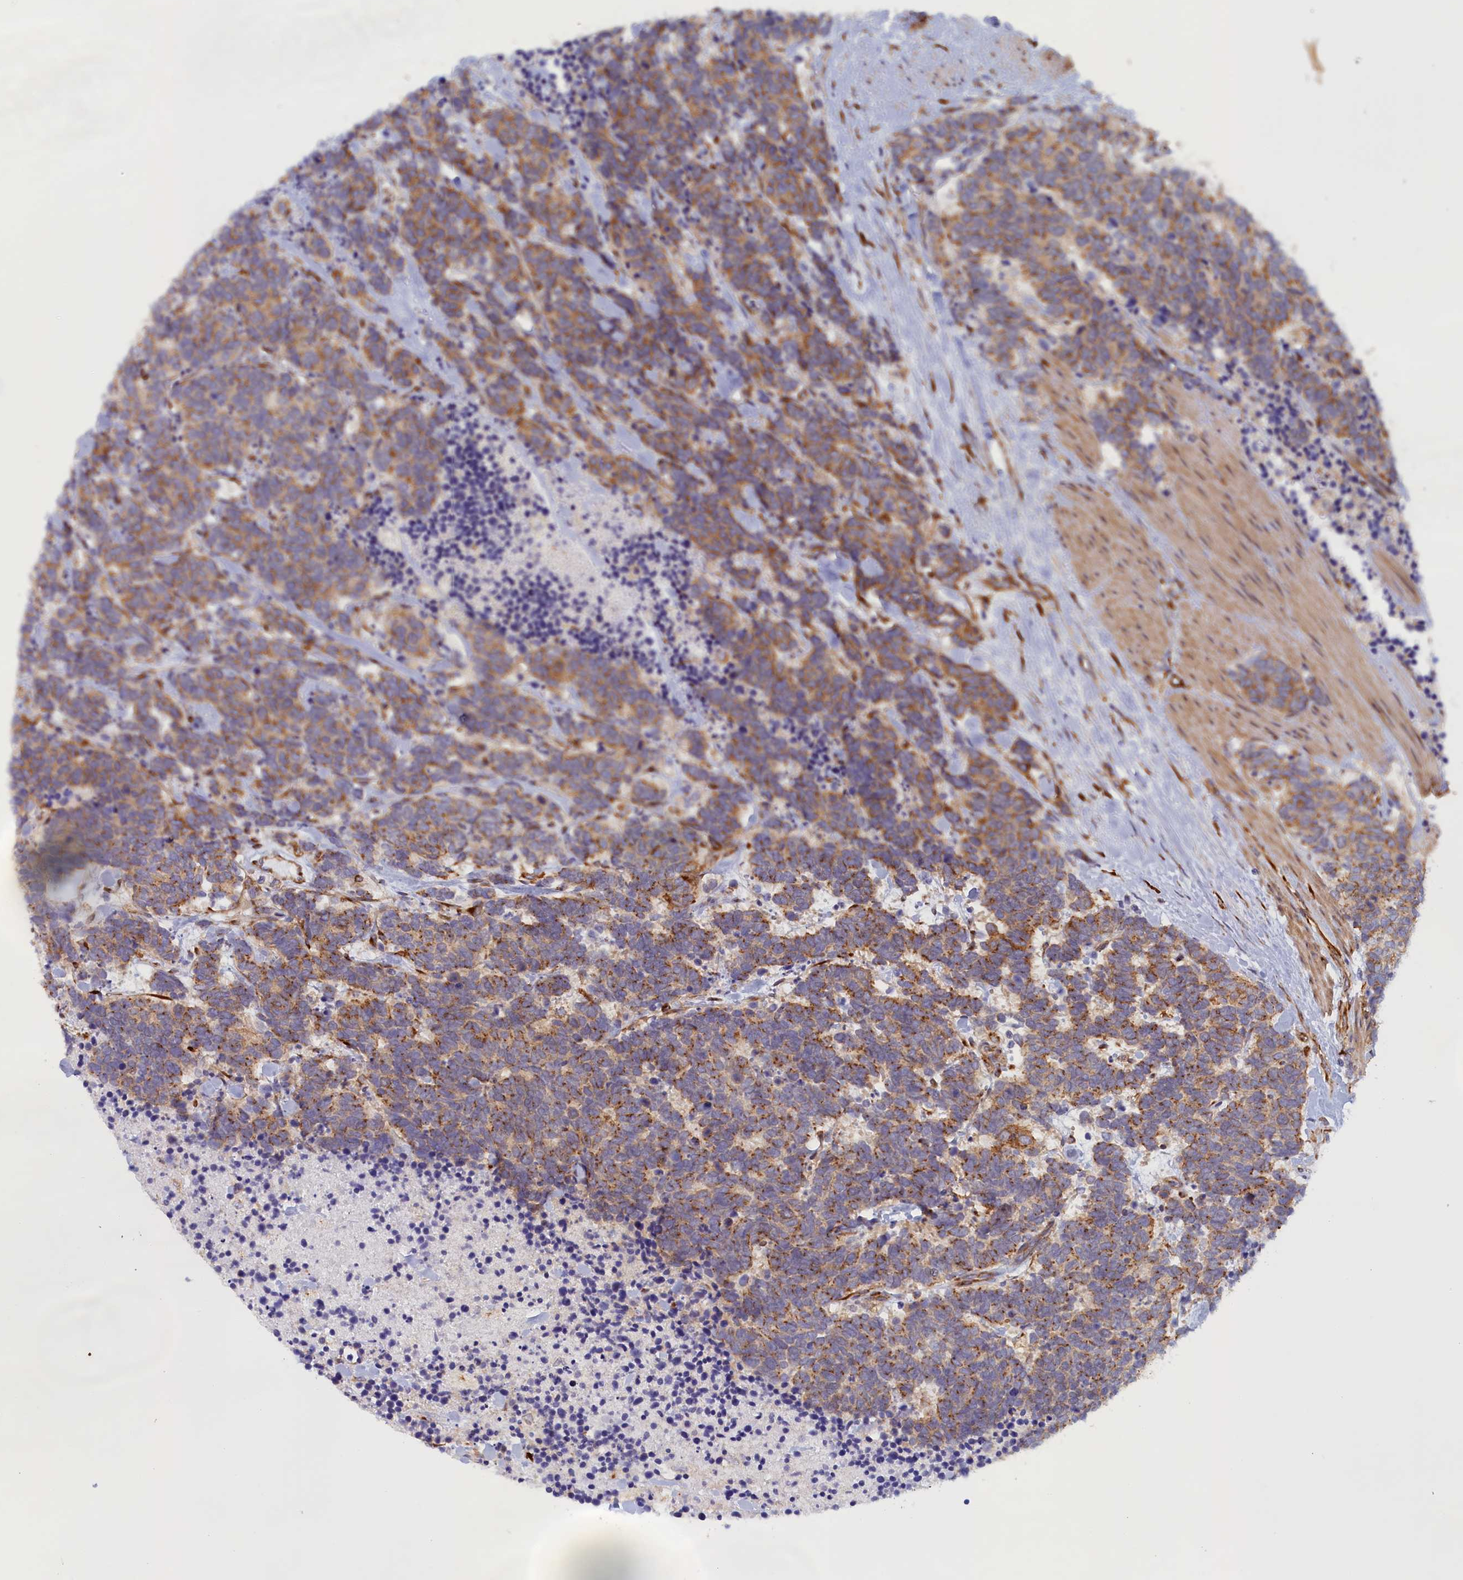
{"staining": {"intensity": "moderate", "quantity": ">75%", "location": "cytoplasmic/membranous"}, "tissue": "carcinoid", "cell_type": "Tumor cells", "image_type": "cancer", "snomed": [{"axis": "morphology", "description": "Carcinoma, NOS"}, {"axis": "morphology", "description": "Carcinoid, malignant, NOS"}, {"axis": "topography", "description": "Prostate"}], "caption": "IHC histopathology image of human carcinoid stained for a protein (brown), which shows medium levels of moderate cytoplasmic/membranous expression in about >75% of tumor cells.", "gene": "CCDC68", "patient": {"sex": "male", "age": 57}}